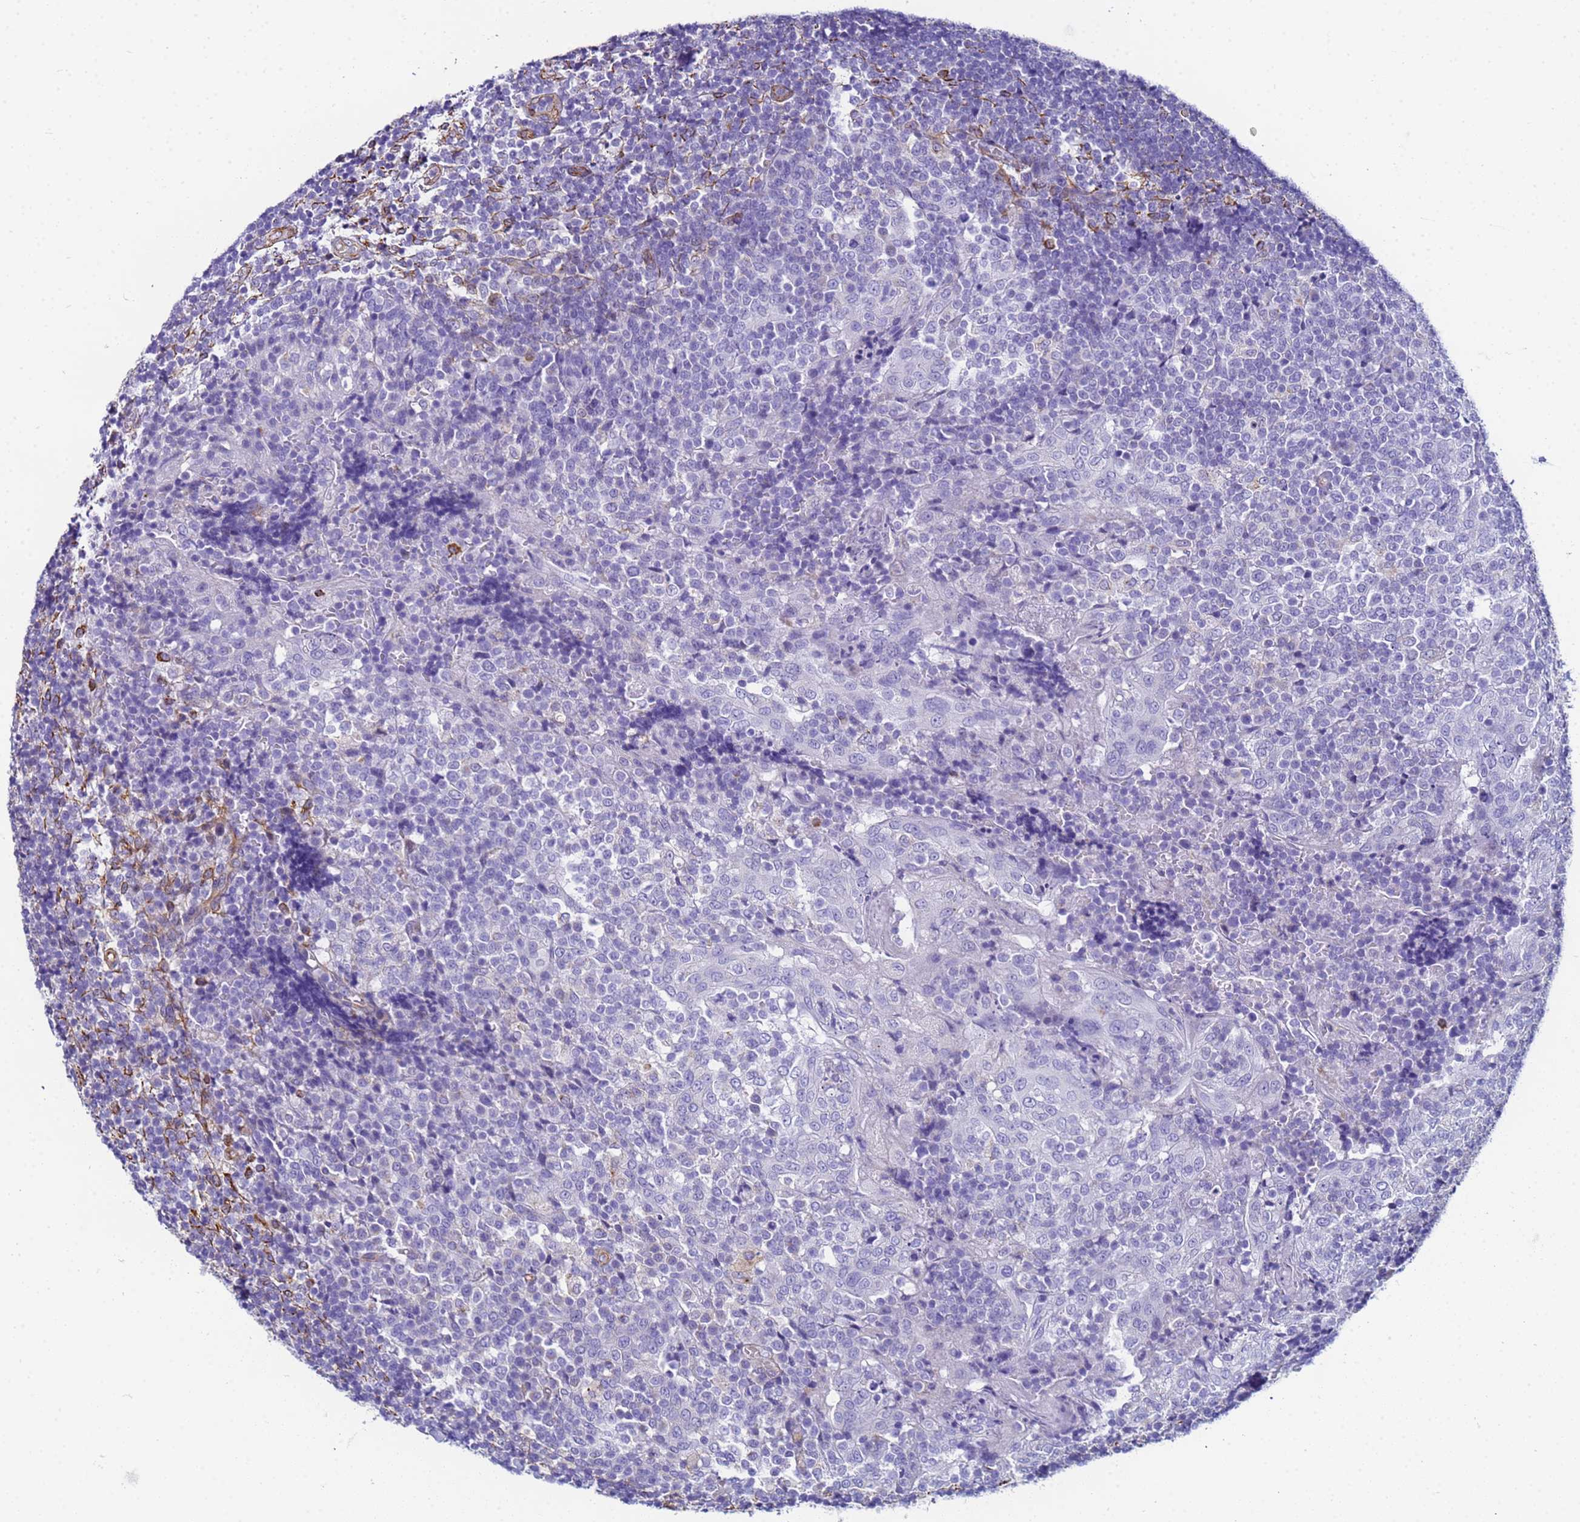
{"staining": {"intensity": "negative", "quantity": "none", "location": "none"}, "tissue": "tonsil", "cell_type": "Germinal center cells", "image_type": "normal", "snomed": [{"axis": "morphology", "description": "Normal tissue, NOS"}, {"axis": "topography", "description": "Tonsil"}], "caption": "Germinal center cells show no significant expression in normal tonsil. The staining was performed using DAB to visualize the protein expression in brown, while the nuclei were stained in blue with hematoxylin (Magnification: 20x).", "gene": "UBXN2B", "patient": {"sex": "female", "age": 19}}